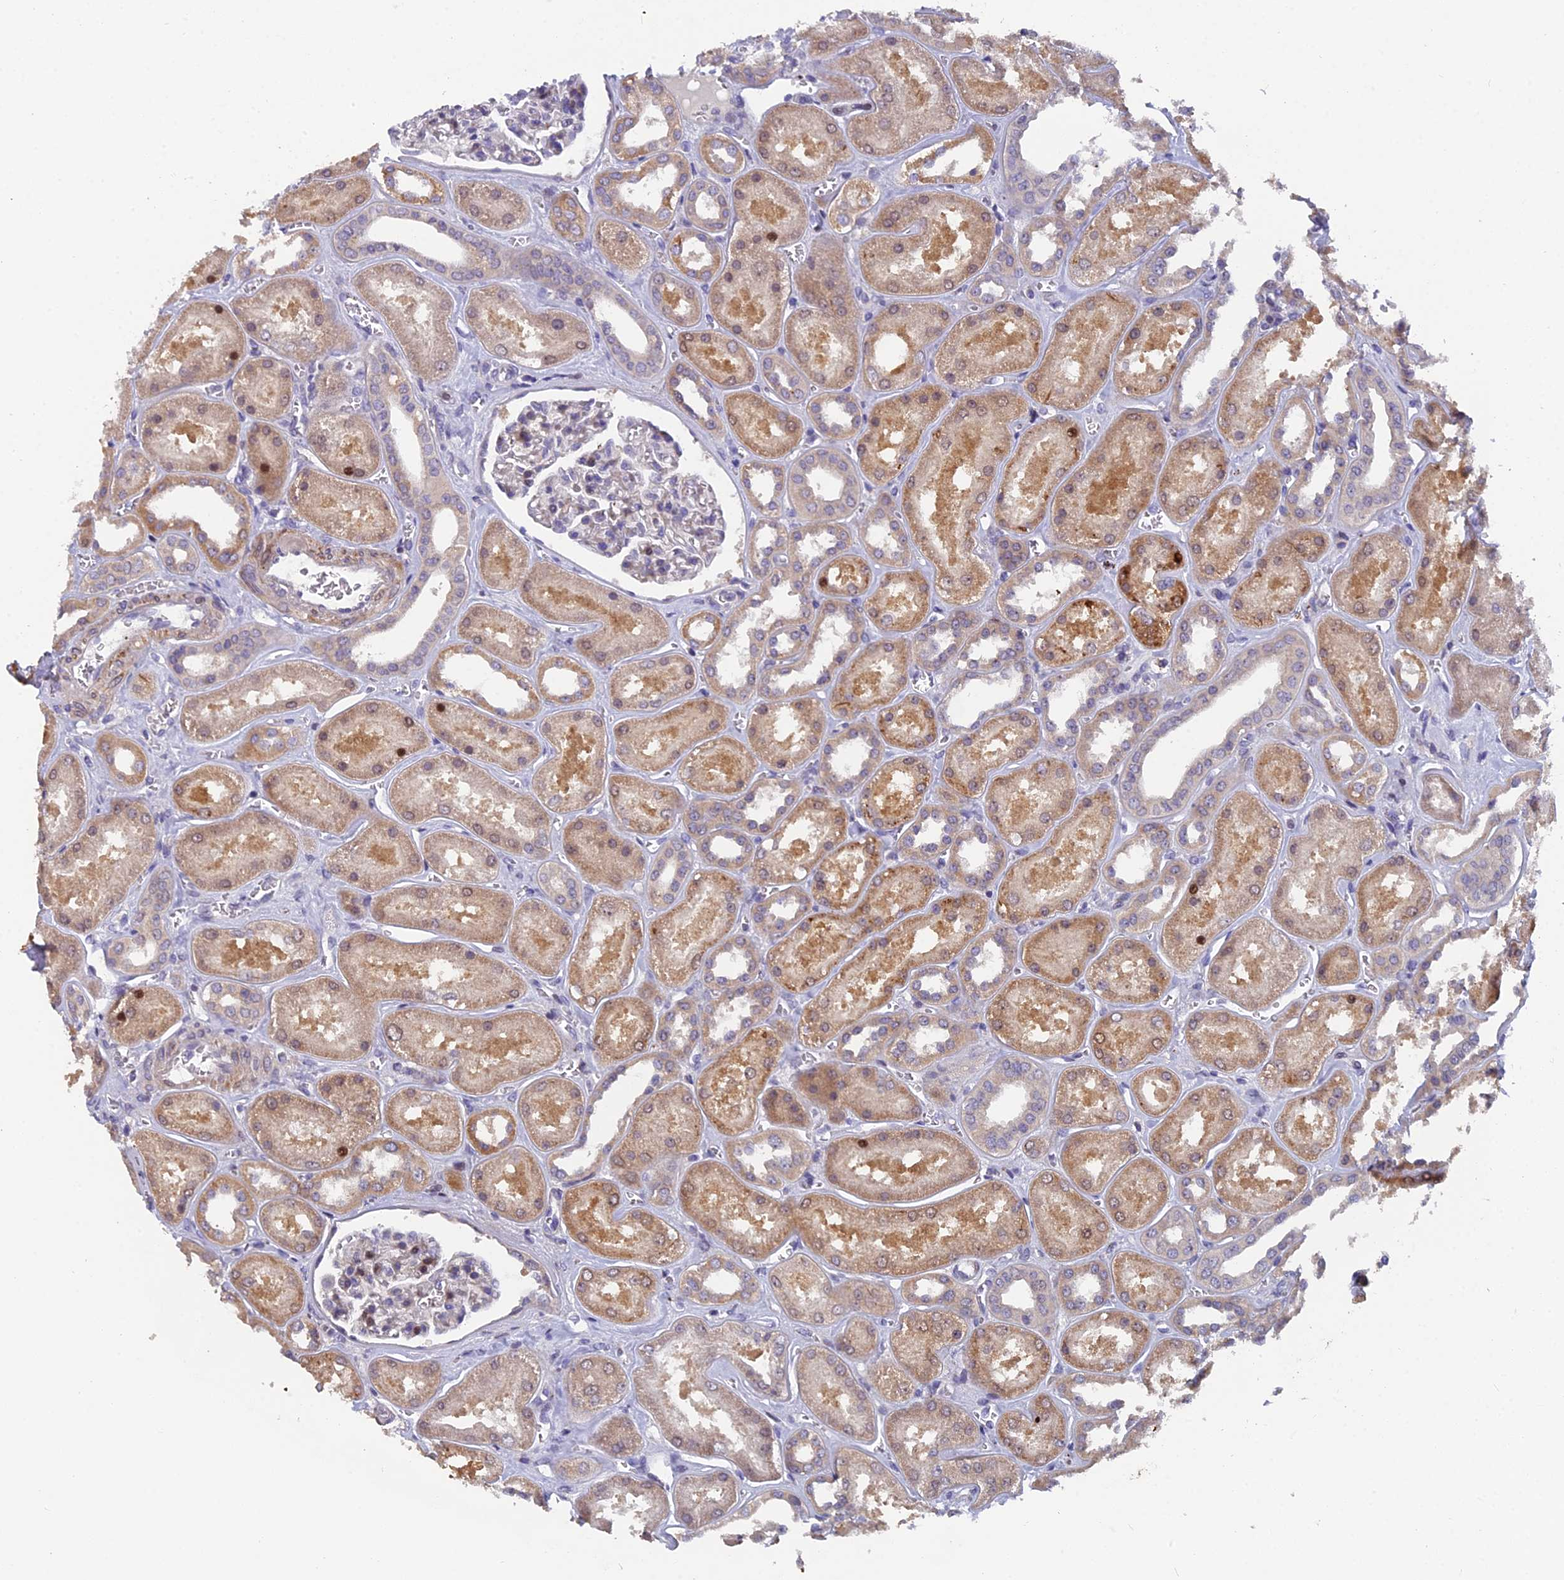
{"staining": {"intensity": "moderate", "quantity": "<25%", "location": "nuclear"}, "tissue": "kidney", "cell_type": "Cells in glomeruli", "image_type": "normal", "snomed": [{"axis": "morphology", "description": "Normal tissue, NOS"}, {"axis": "morphology", "description": "Adenocarcinoma, NOS"}, {"axis": "topography", "description": "Kidney"}], "caption": "The immunohistochemical stain labels moderate nuclear staining in cells in glomeruli of benign kidney.", "gene": "RAB28", "patient": {"sex": "female", "age": 68}}